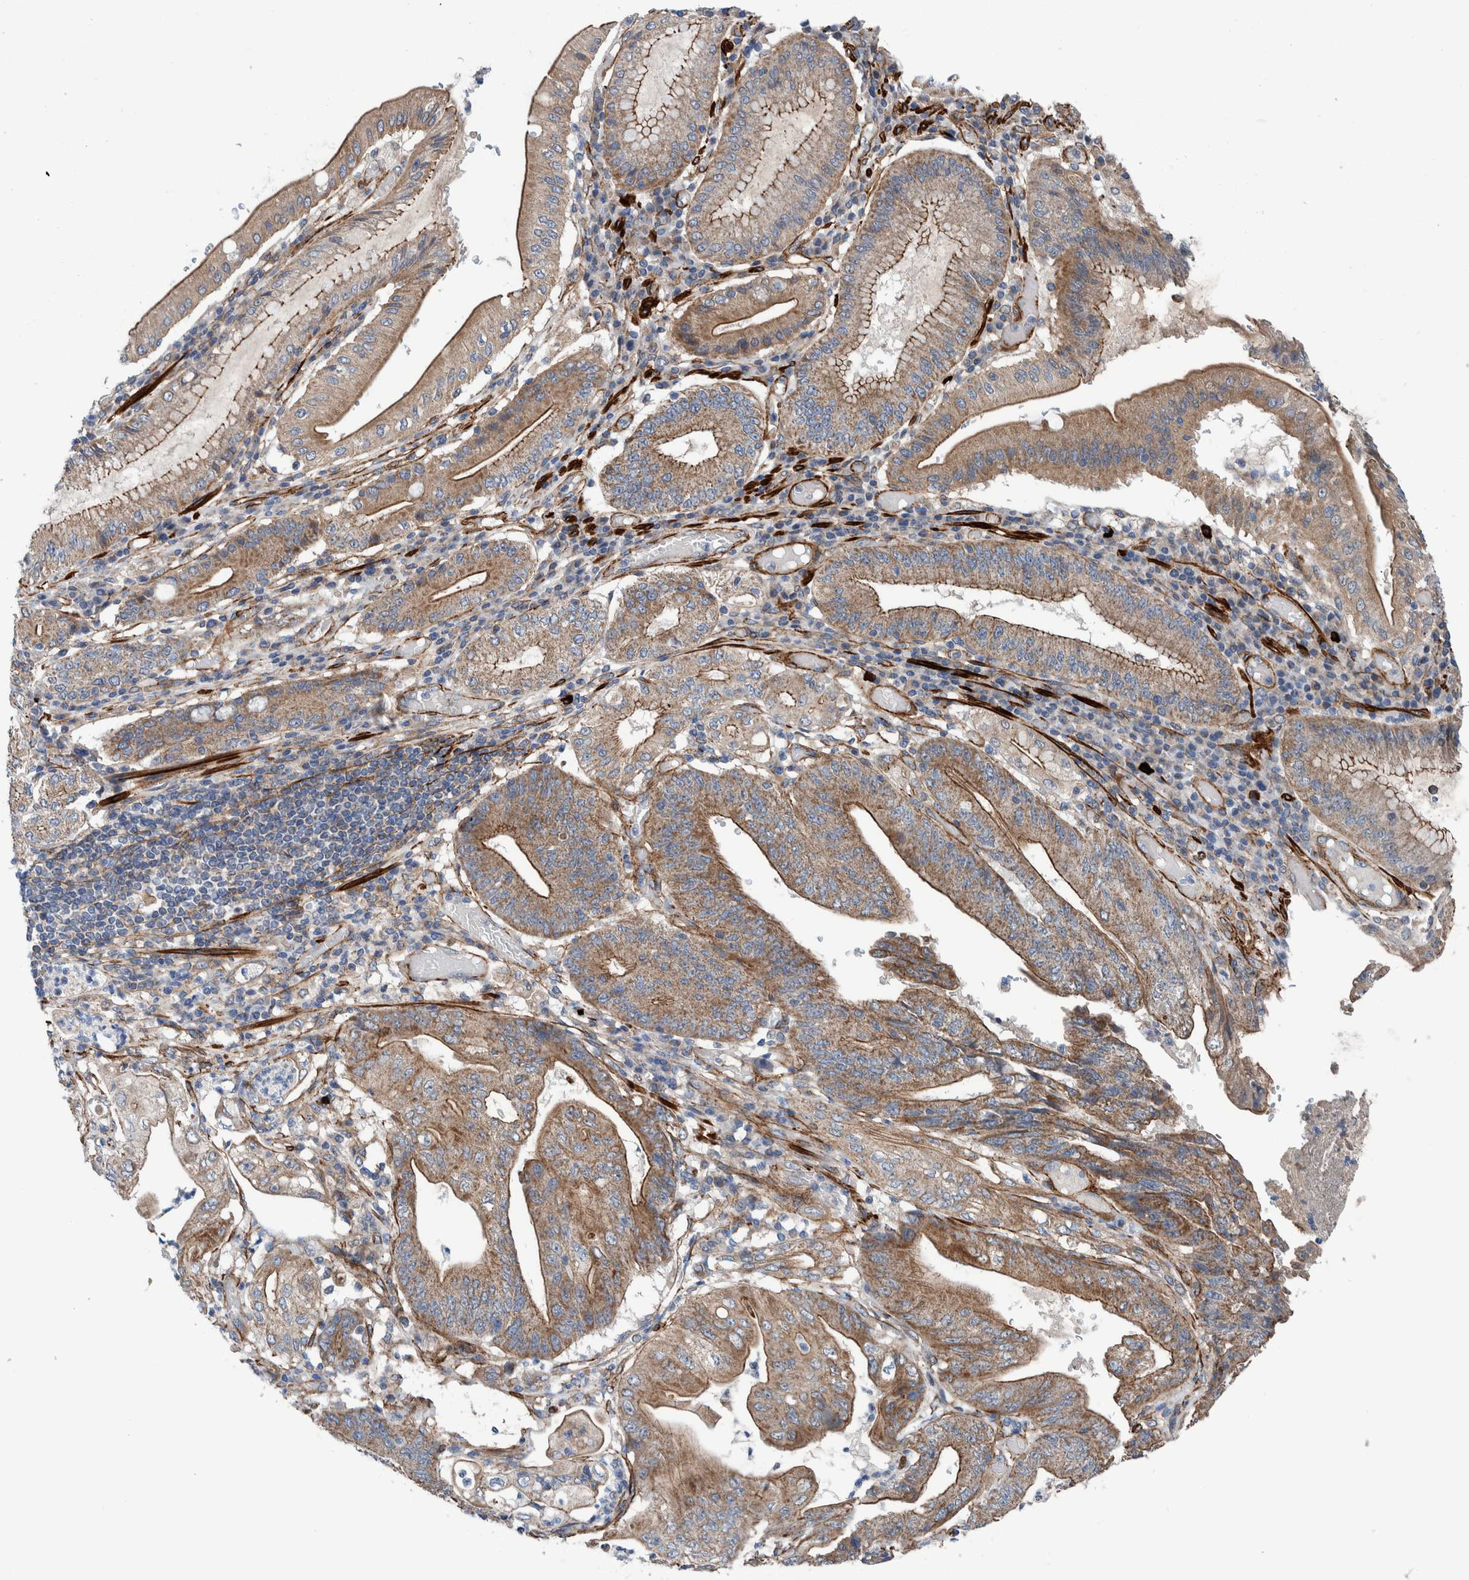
{"staining": {"intensity": "moderate", "quantity": ">75%", "location": "cytoplasmic/membranous"}, "tissue": "stomach cancer", "cell_type": "Tumor cells", "image_type": "cancer", "snomed": [{"axis": "morphology", "description": "Adenocarcinoma, NOS"}, {"axis": "topography", "description": "Stomach"}], "caption": "Immunohistochemical staining of human adenocarcinoma (stomach) reveals medium levels of moderate cytoplasmic/membranous protein positivity in about >75% of tumor cells. Nuclei are stained in blue.", "gene": "SLC25A10", "patient": {"sex": "female", "age": 73}}